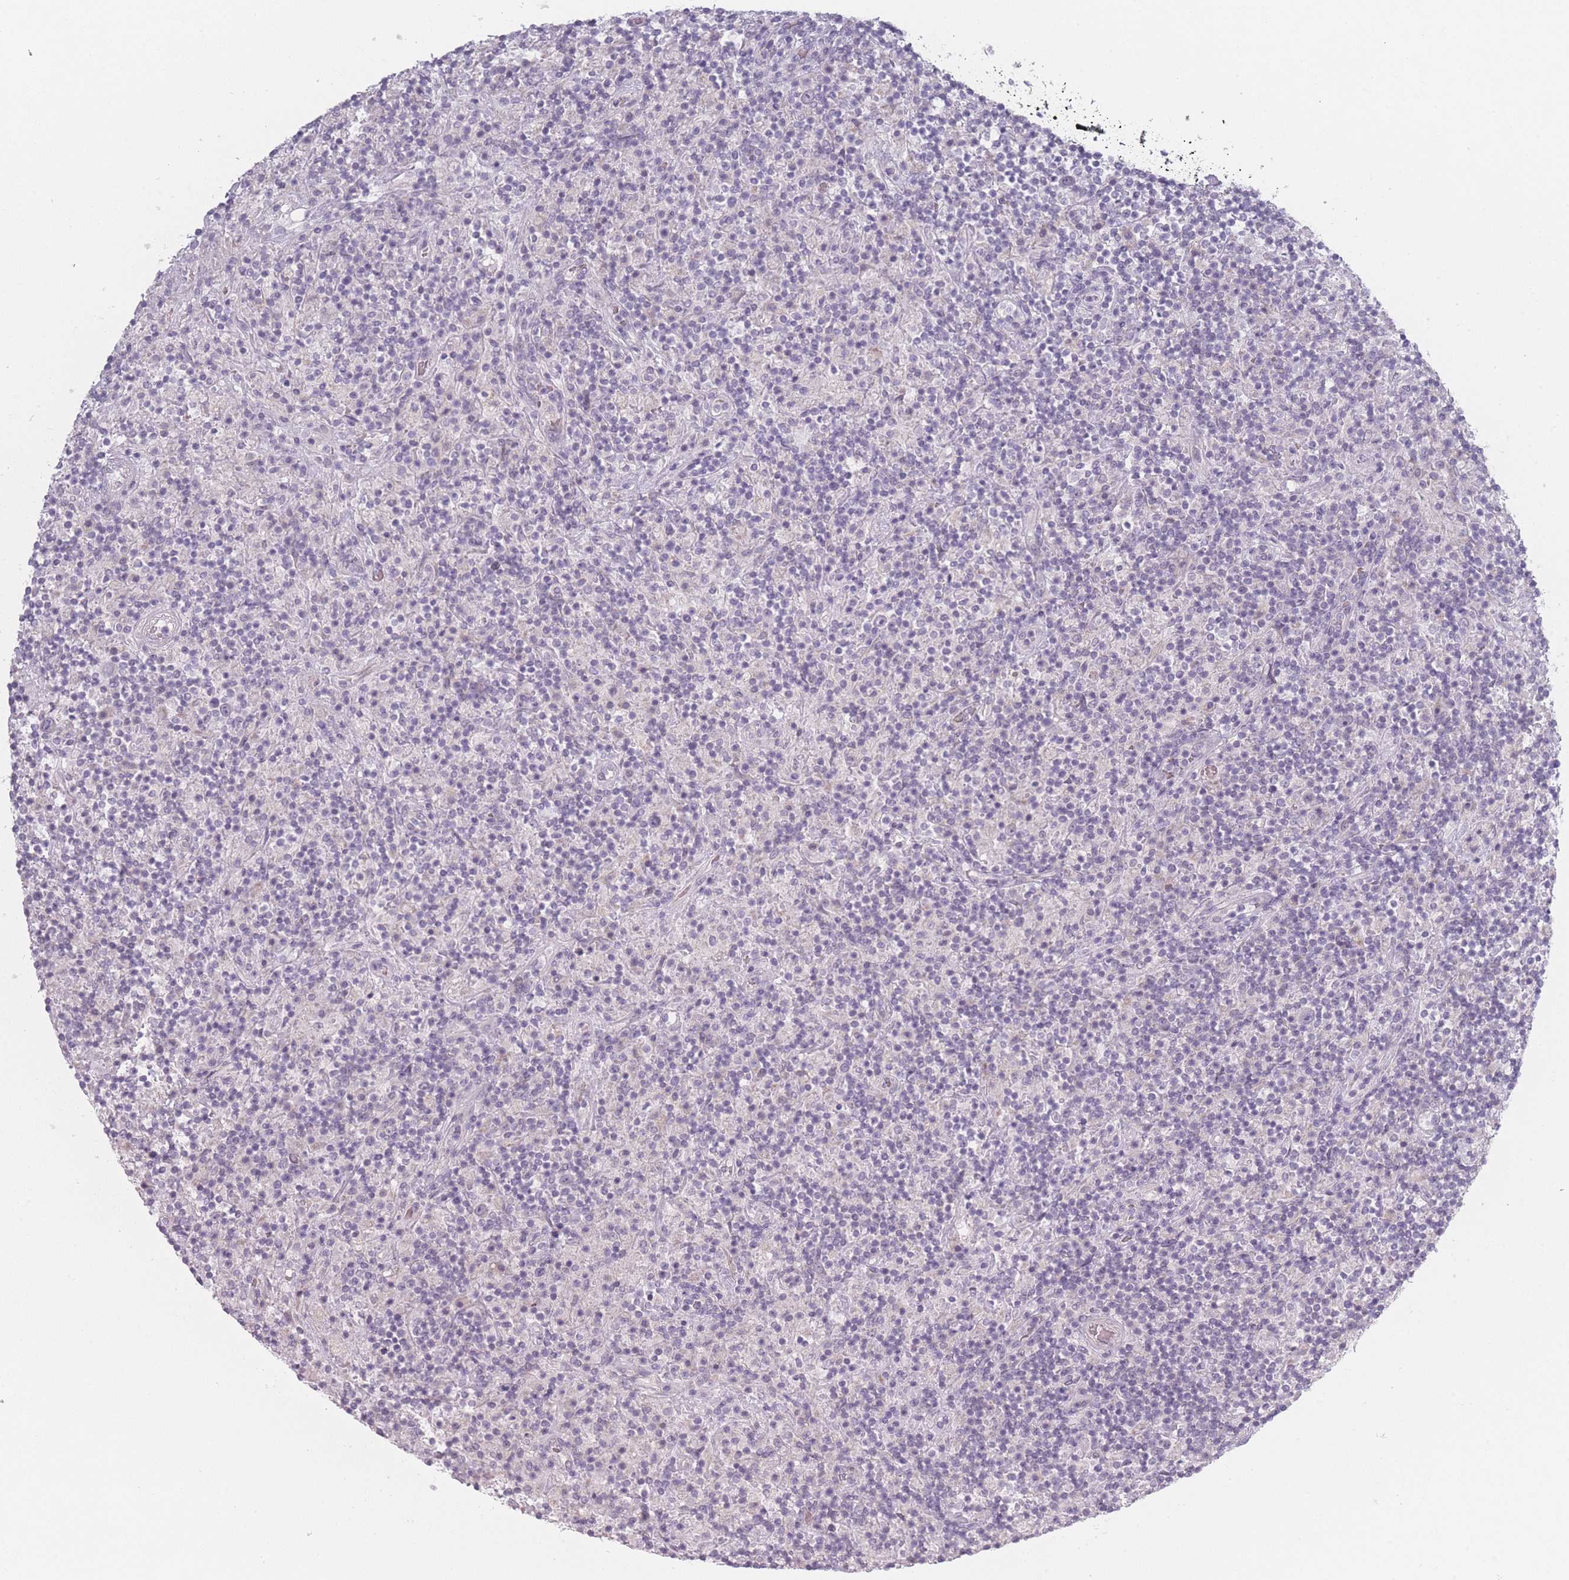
{"staining": {"intensity": "negative", "quantity": "none", "location": "none"}, "tissue": "lymphoma", "cell_type": "Tumor cells", "image_type": "cancer", "snomed": [{"axis": "morphology", "description": "Hodgkin's disease, NOS"}, {"axis": "topography", "description": "Lymph node"}], "caption": "Photomicrograph shows no significant protein staining in tumor cells of Hodgkin's disease.", "gene": "RASL10B", "patient": {"sex": "male", "age": 70}}